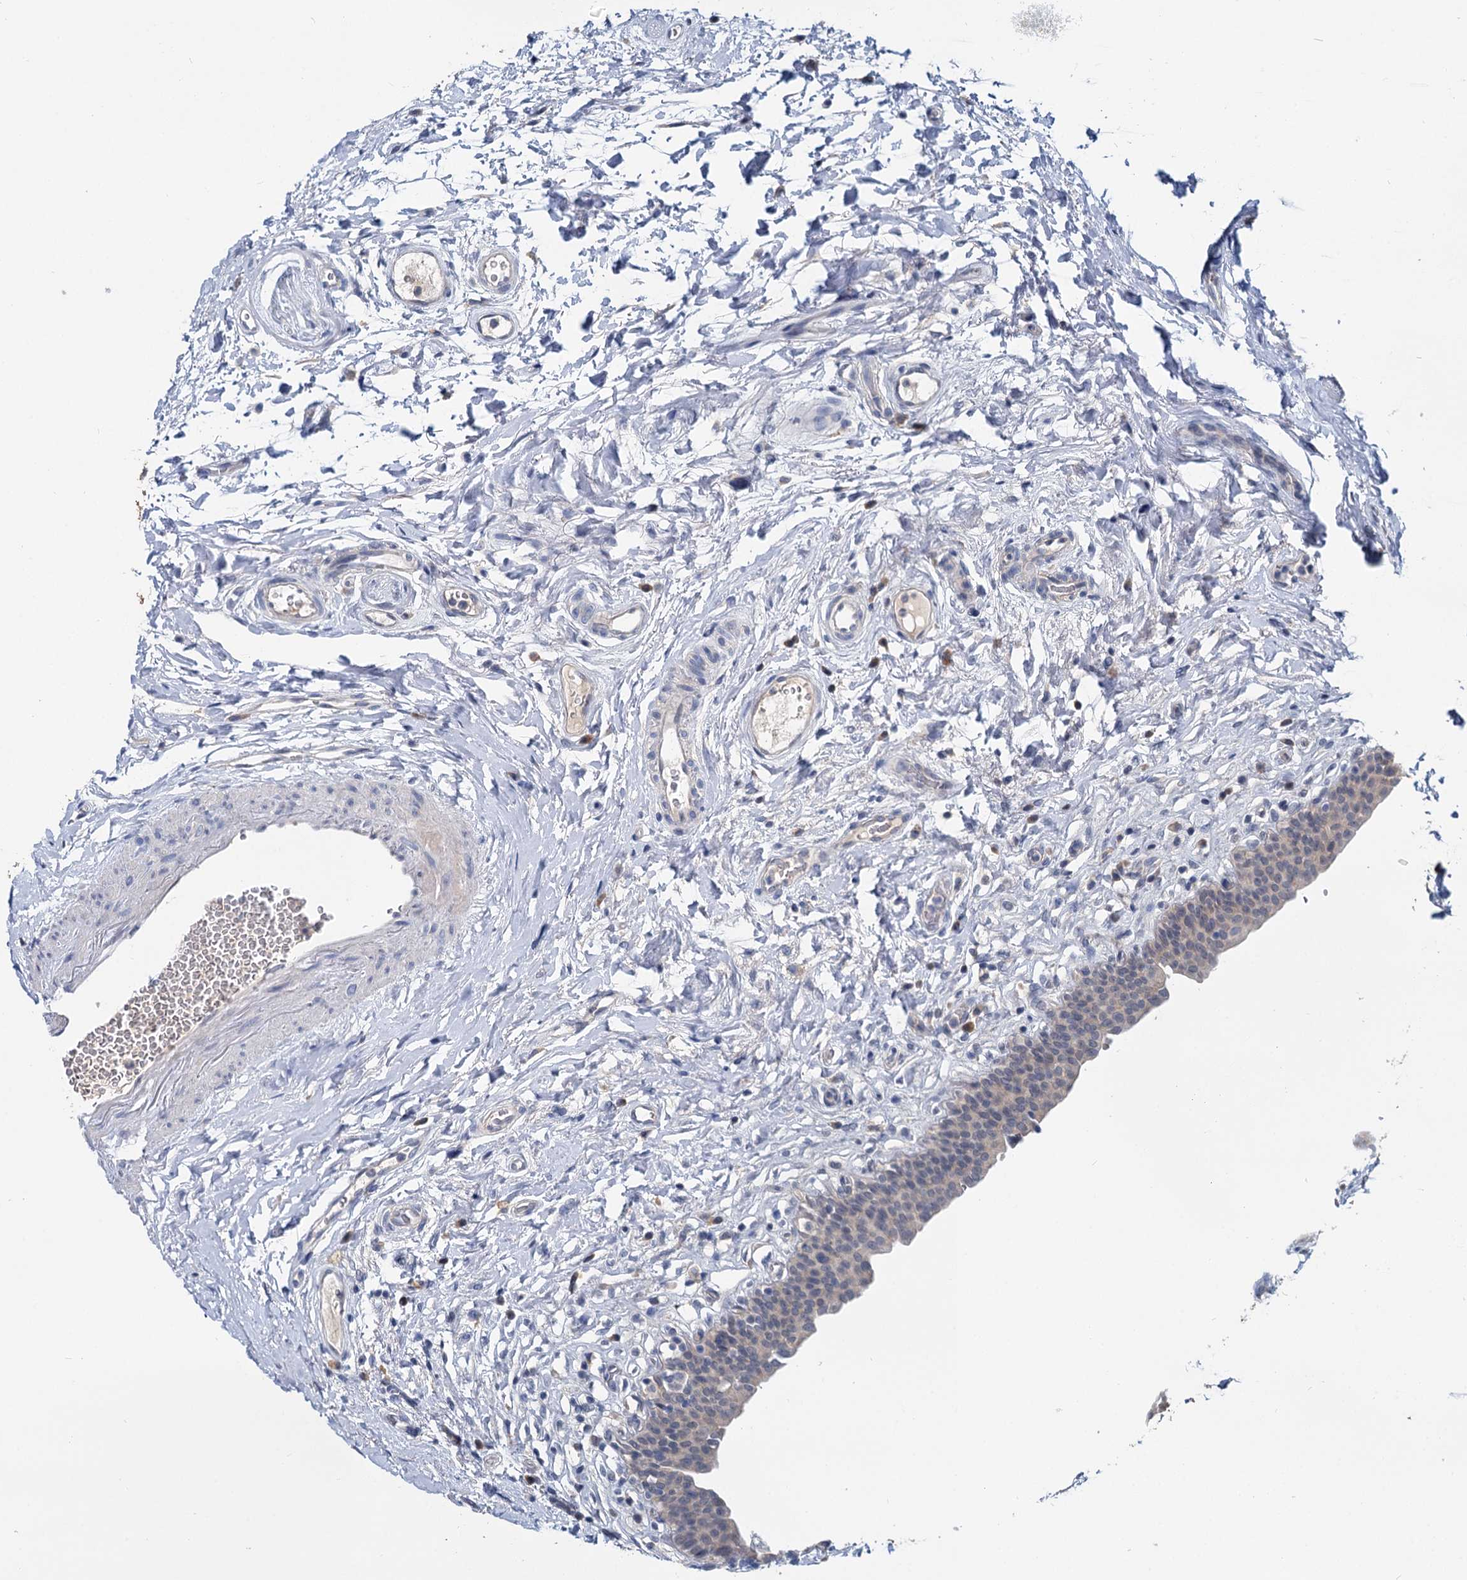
{"staining": {"intensity": "negative", "quantity": "none", "location": "none"}, "tissue": "urinary bladder", "cell_type": "Urothelial cells", "image_type": "normal", "snomed": [{"axis": "morphology", "description": "Normal tissue, NOS"}, {"axis": "topography", "description": "Urinary bladder"}], "caption": "DAB immunohistochemical staining of benign human urinary bladder shows no significant staining in urothelial cells.", "gene": "ANKRD42", "patient": {"sex": "male", "age": 83}}